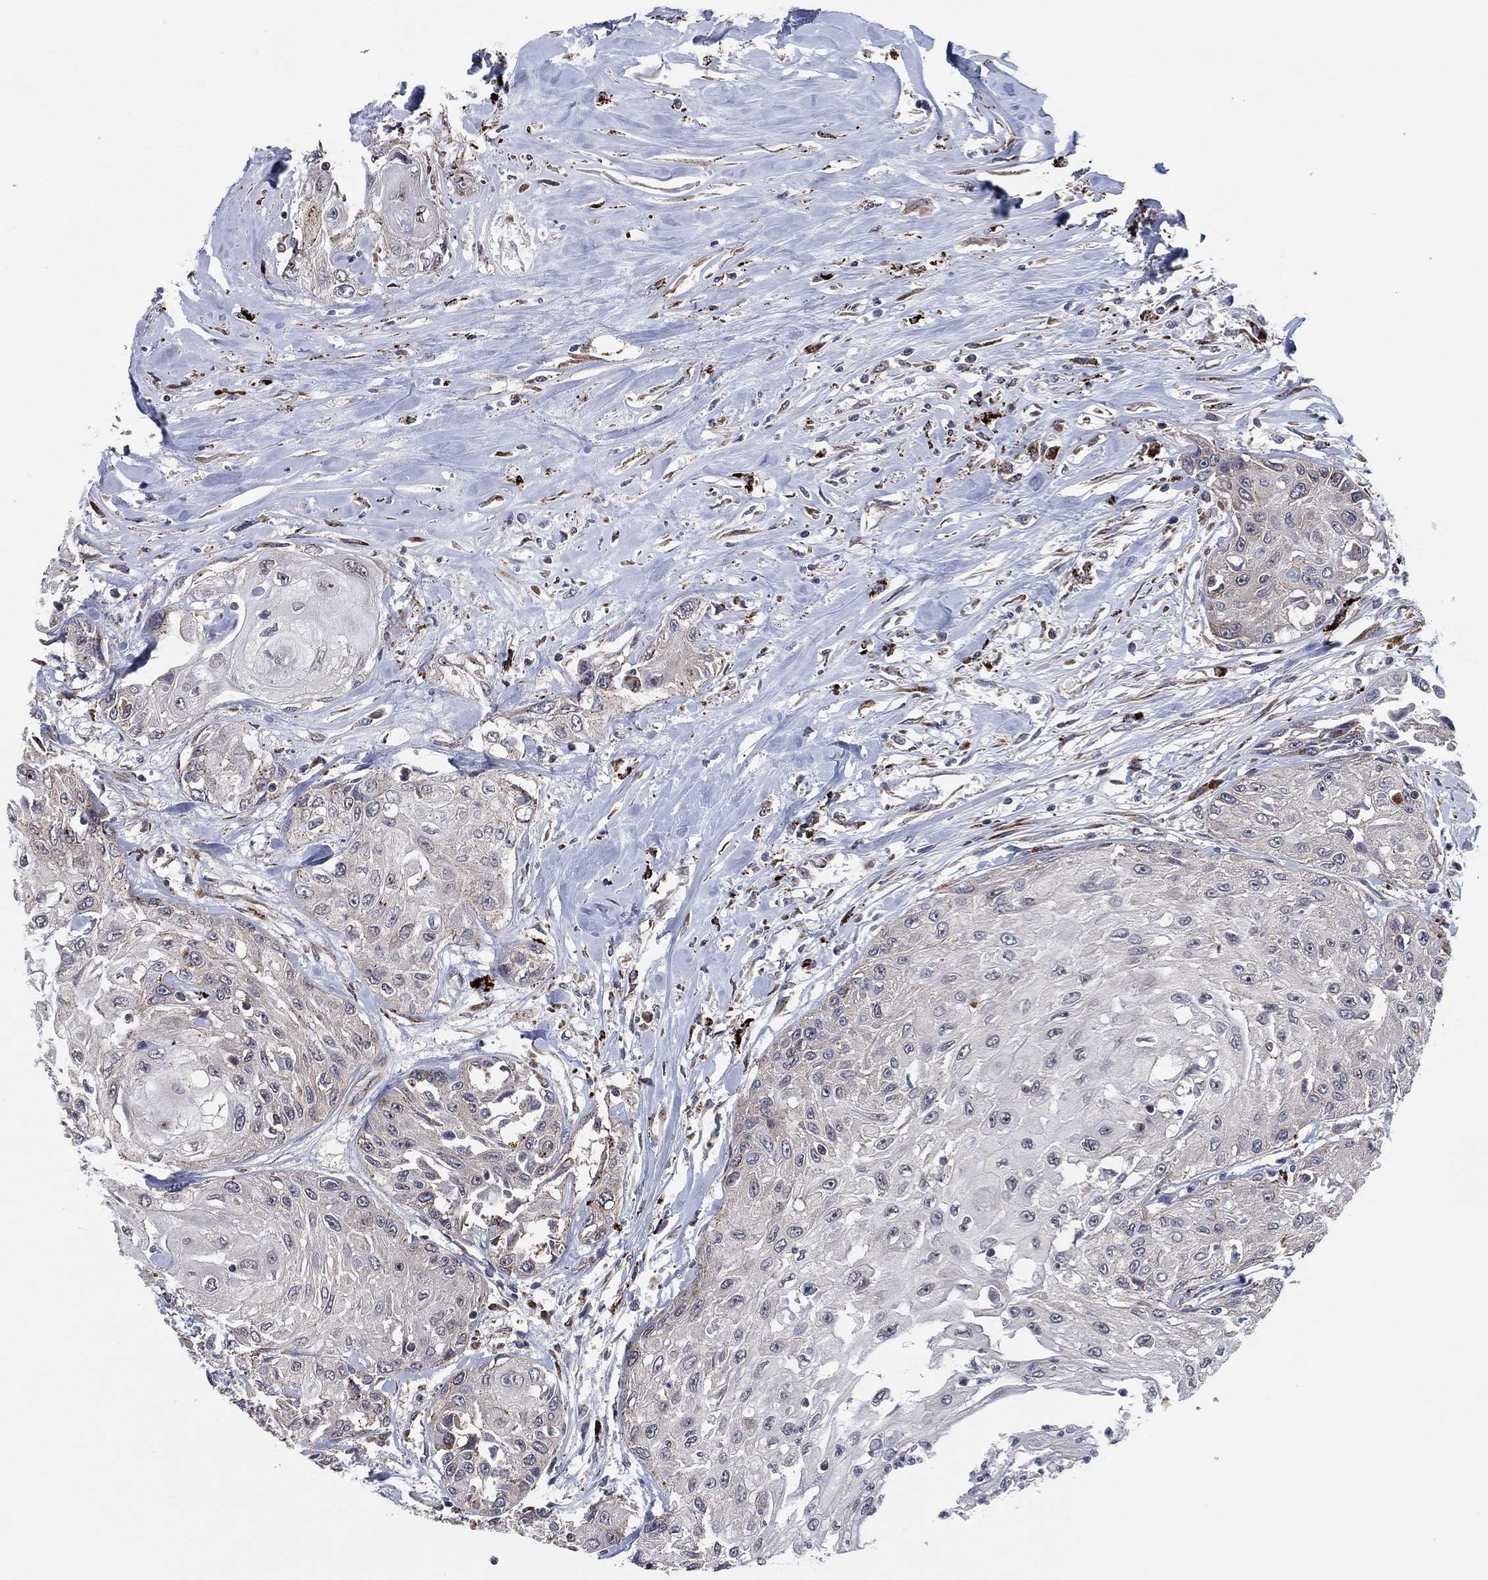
{"staining": {"intensity": "negative", "quantity": "none", "location": "none"}, "tissue": "head and neck cancer", "cell_type": "Tumor cells", "image_type": "cancer", "snomed": [{"axis": "morphology", "description": "Normal tissue, NOS"}, {"axis": "morphology", "description": "Squamous cell carcinoma, NOS"}, {"axis": "topography", "description": "Oral tissue"}, {"axis": "topography", "description": "Peripheral nerve tissue"}, {"axis": "topography", "description": "Head-Neck"}], "caption": "Head and neck squamous cell carcinoma was stained to show a protein in brown. There is no significant expression in tumor cells.", "gene": "FAM104A", "patient": {"sex": "female", "age": 59}}